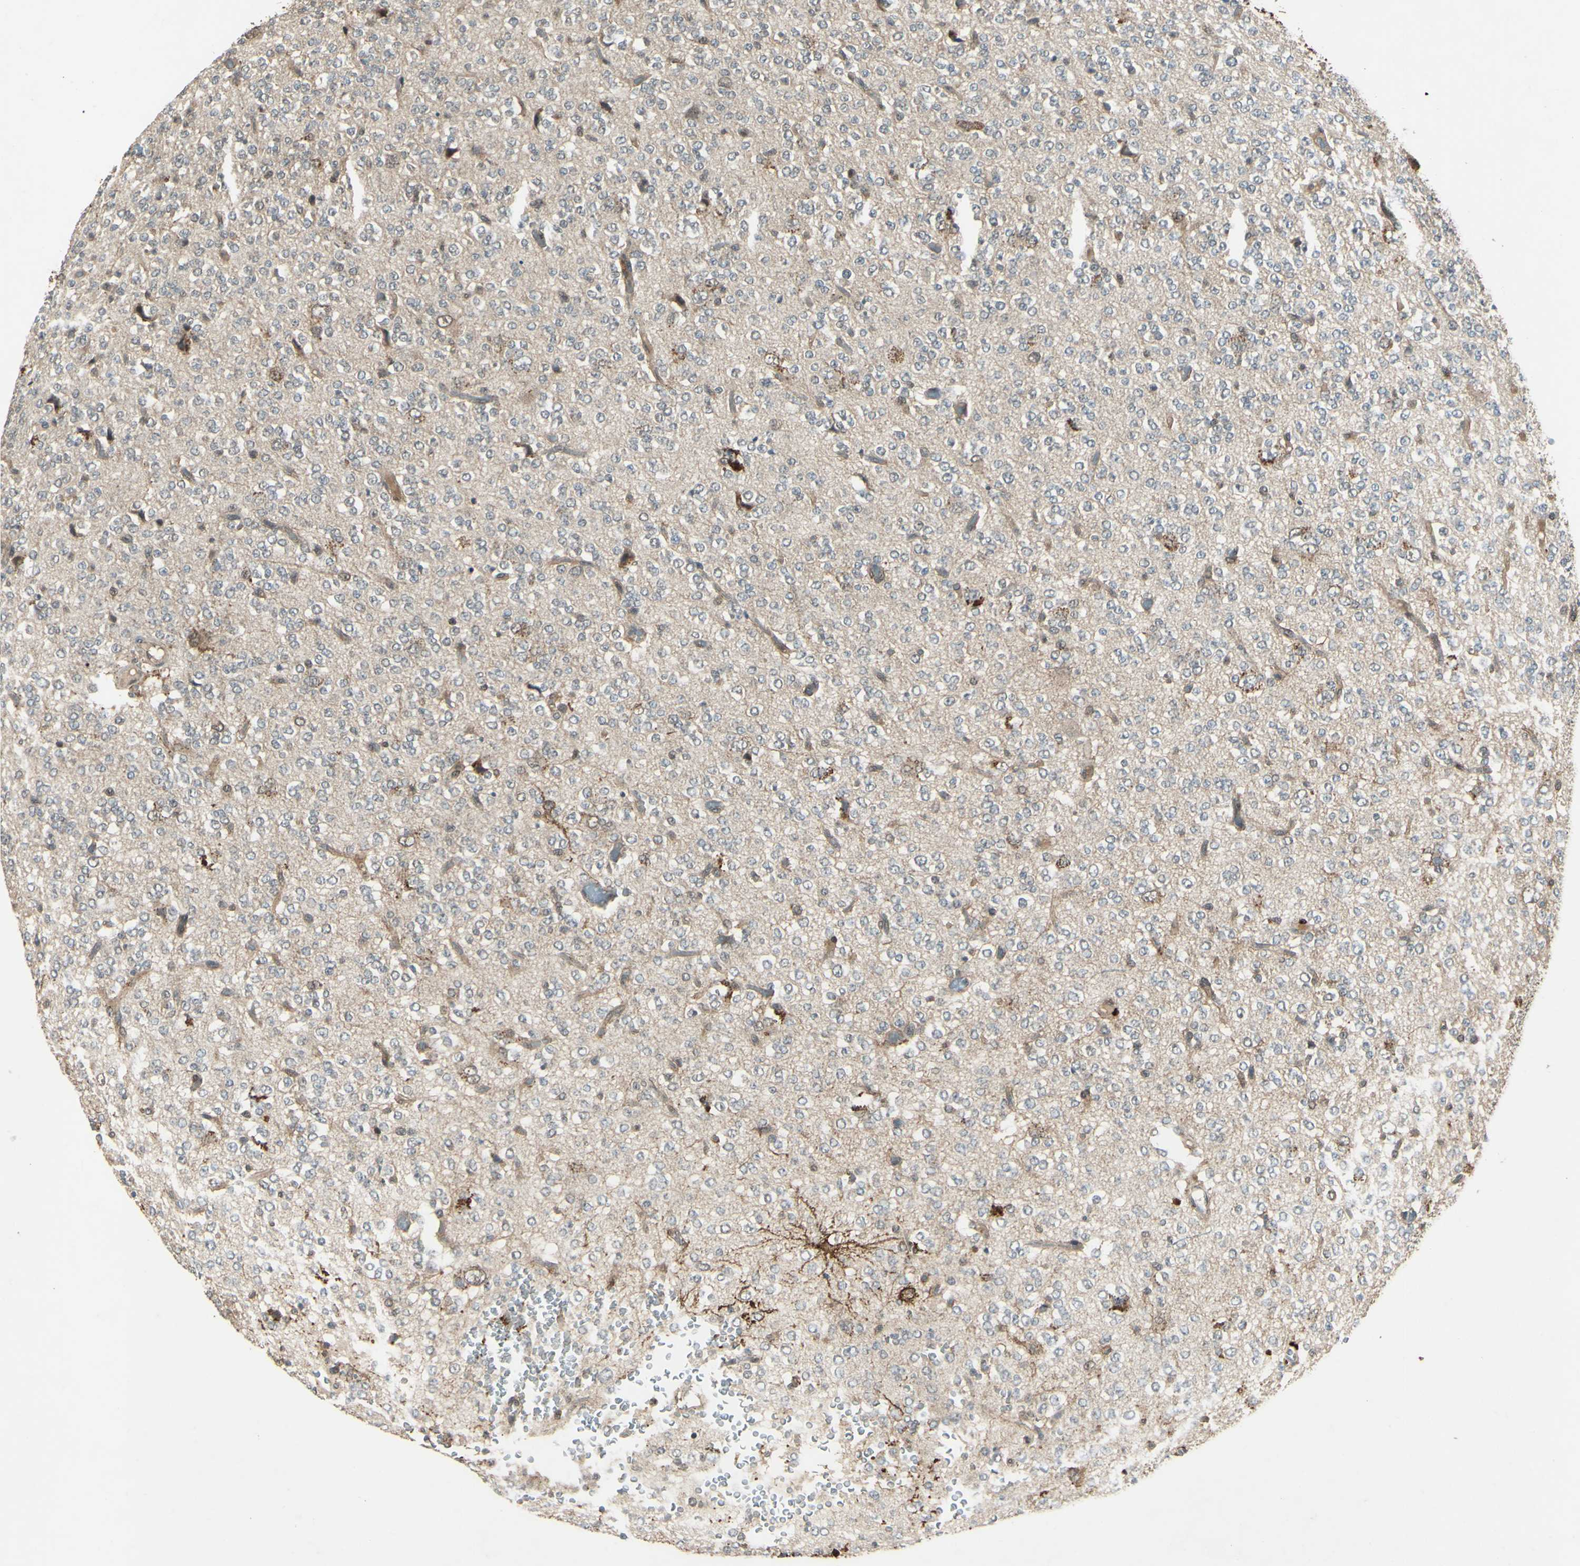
{"staining": {"intensity": "weak", "quantity": "25%-75%", "location": "cytoplasmic/membranous"}, "tissue": "glioma", "cell_type": "Tumor cells", "image_type": "cancer", "snomed": [{"axis": "morphology", "description": "Glioma, malignant, Low grade"}, {"axis": "topography", "description": "Brain"}], "caption": "DAB immunohistochemical staining of malignant glioma (low-grade) shows weak cytoplasmic/membranous protein expression in approximately 25%-75% of tumor cells.", "gene": "PSMD5", "patient": {"sex": "male", "age": 38}}